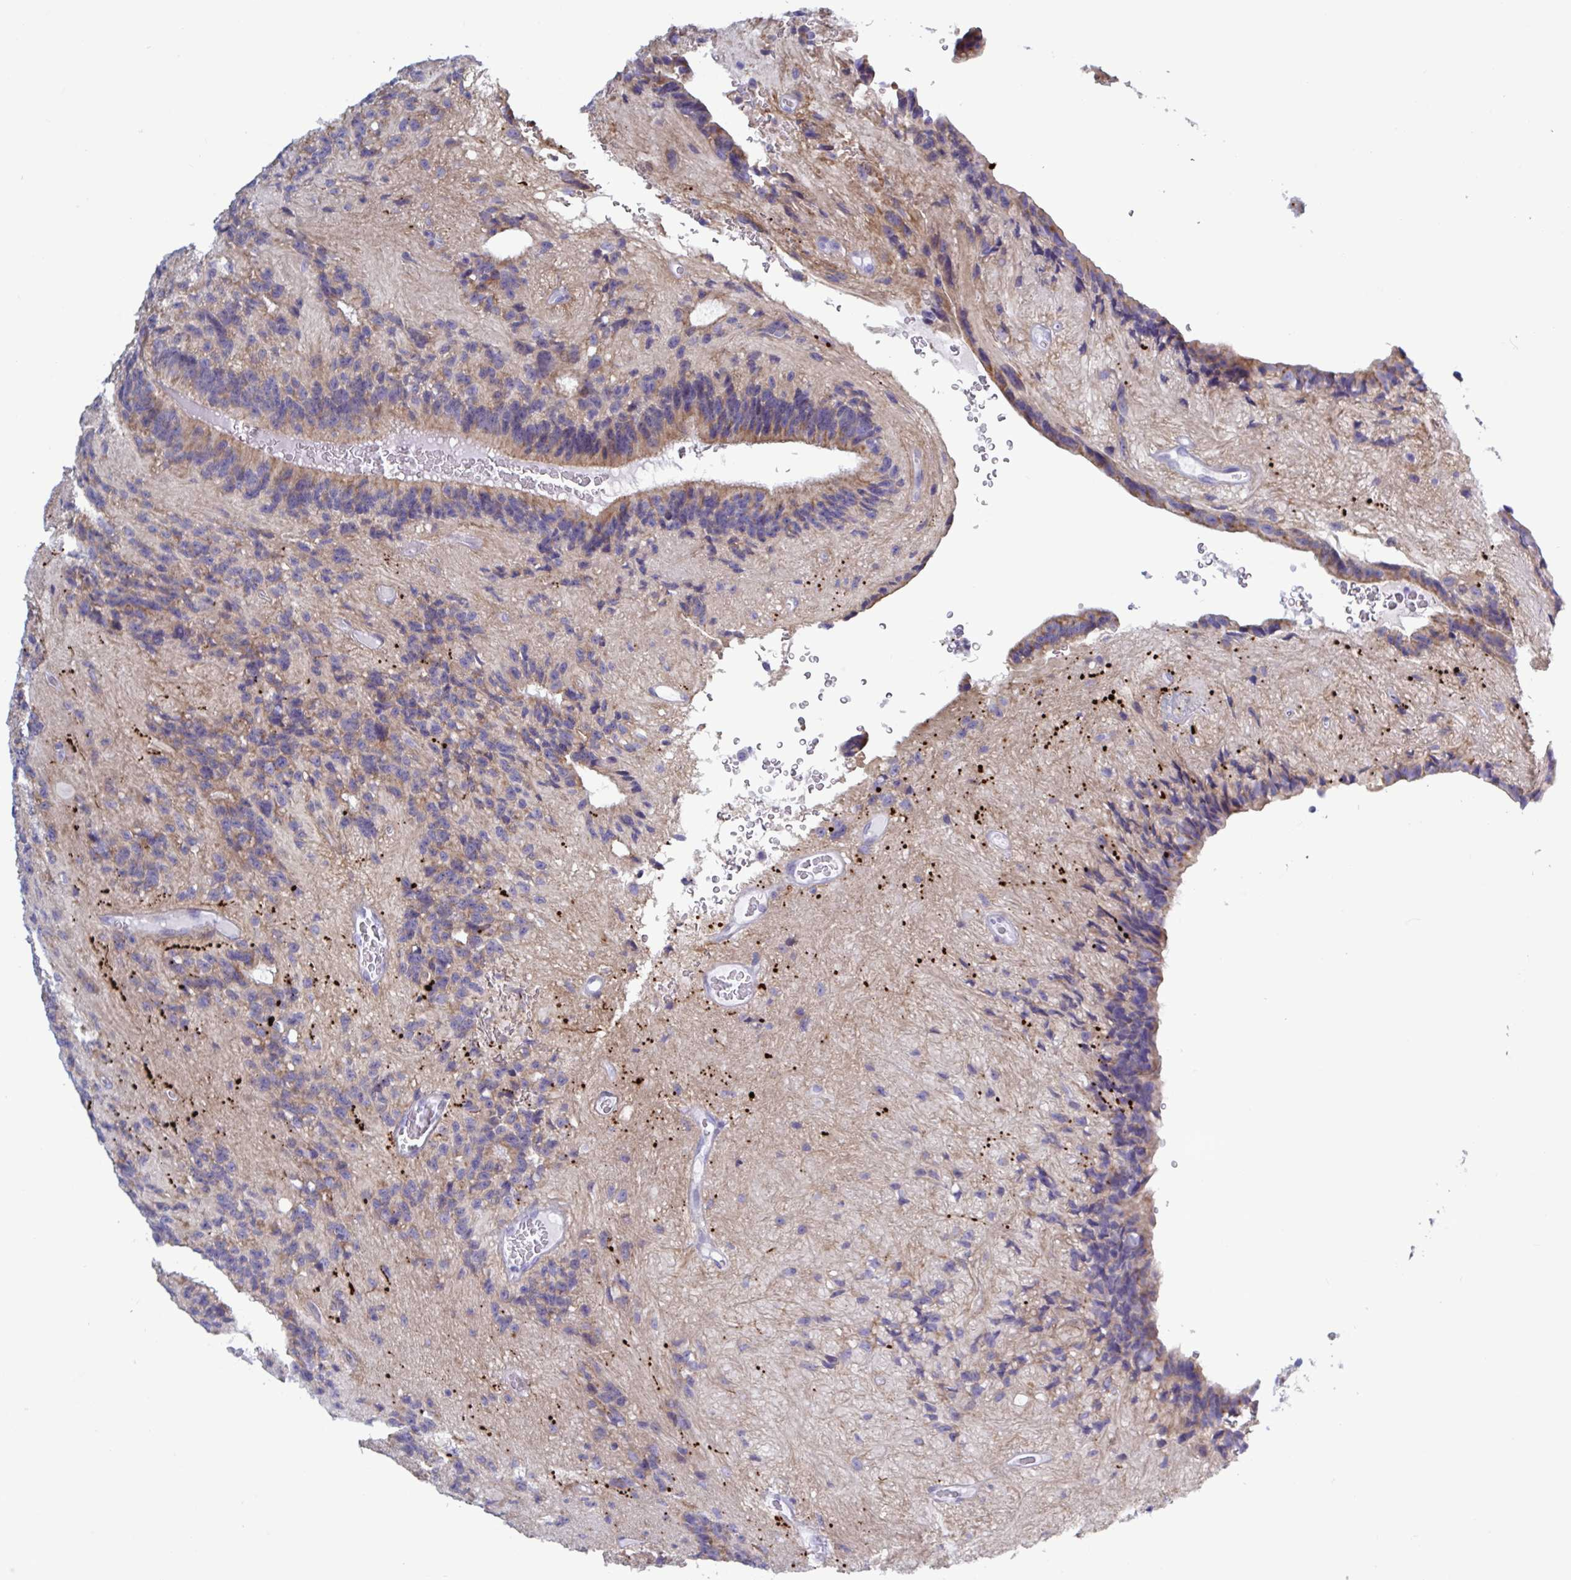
{"staining": {"intensity": "weak", "quantity": ">75%", "location": "cytoplasmic/membranous"}, "tissue": "glioma", "cell_type": "Tumor cells", "image_type": "cancer", "snomed": [{"axis": "morphology", "description": "Glioma, malignant, Low grade"}, {"axis": "topography", "description": "Brain"}], "caption": "Immunohistochemical staining of glioma reveals low levels of weak cytoplasmic/membranous staining in approximately >75% of tumor cells.", "gene": "ATG9A", "patient": {"sex": "male", "age": 31}}